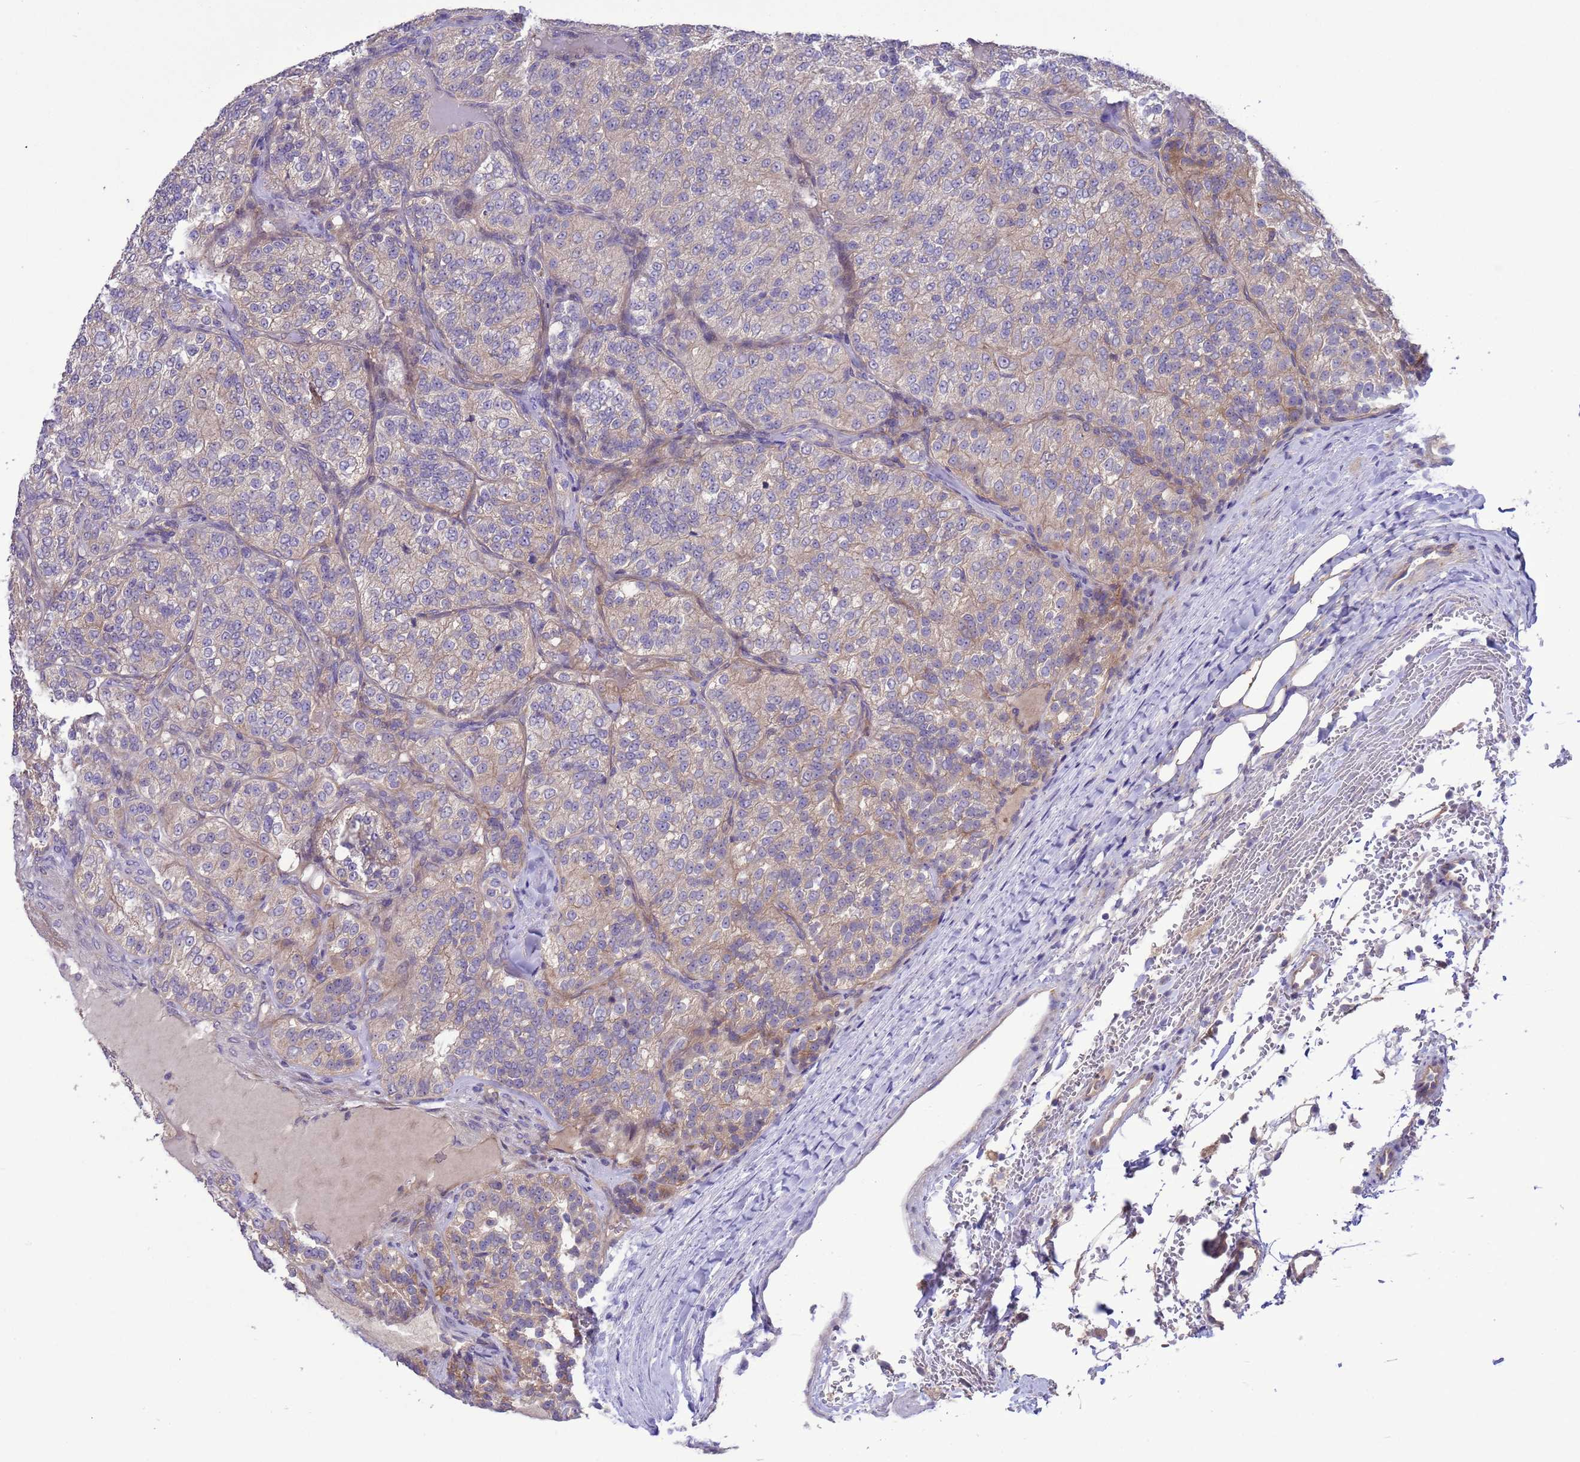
{"staining": {"intensity": "weak", "quantity": "<25%", "location": "cytoplasmic/membranous"}, "tissue": "renal cancer", "cell_type": "Tumor cells", "image_type": "cancer", "snomed": [{"axis": "morphology", "description": "Adenocarcinoma, NOS"}, {"axis": "topography", "description": "Kidney"}], "caption": "DAB immunohistochemical staining of human adenocarcinoma (renal) exhibits no significant expression in tumor cells.", "gene": "GJA10", "patient": {"sex": "female", "age": 63}}